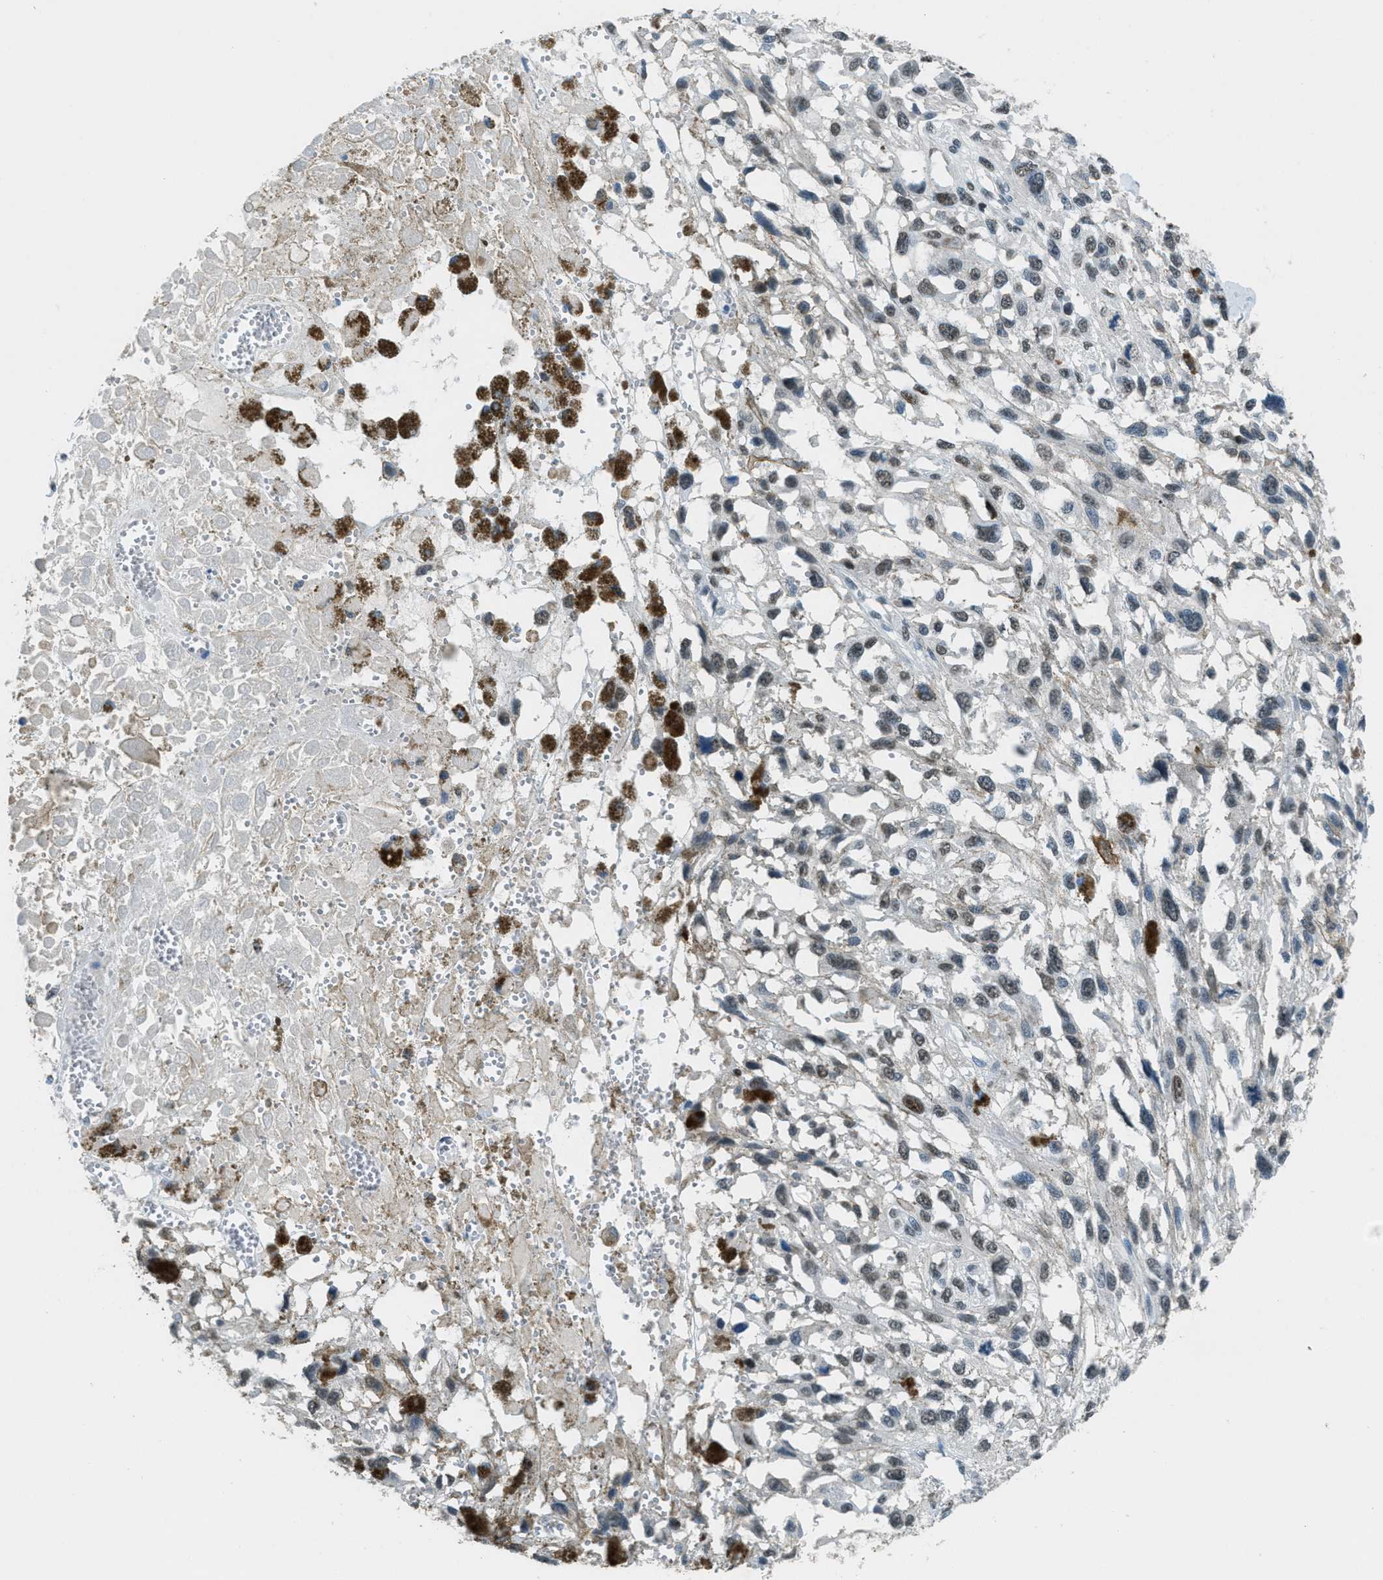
{"staining": {"intensity": "weak", "quantity": "25%-75%", "location": "nuclear"}, "tissue": "melanoma", "cell_type": "Tumor cells", "image_type": "cancer", "snomed": [{"axis": "morphology", "description": "Malignant melanoma, Metastatic site"}, {"axis": "topography", "description": "Lymph node"}], "caption": "Immunohistochemical staining of human malignant melanoma (metastatic site) exhibits weak nuclear protein staining in about 25%-75% of tumor cells.", "gene": "TTC13", "patient": {"sex": "male", "age": 59}}